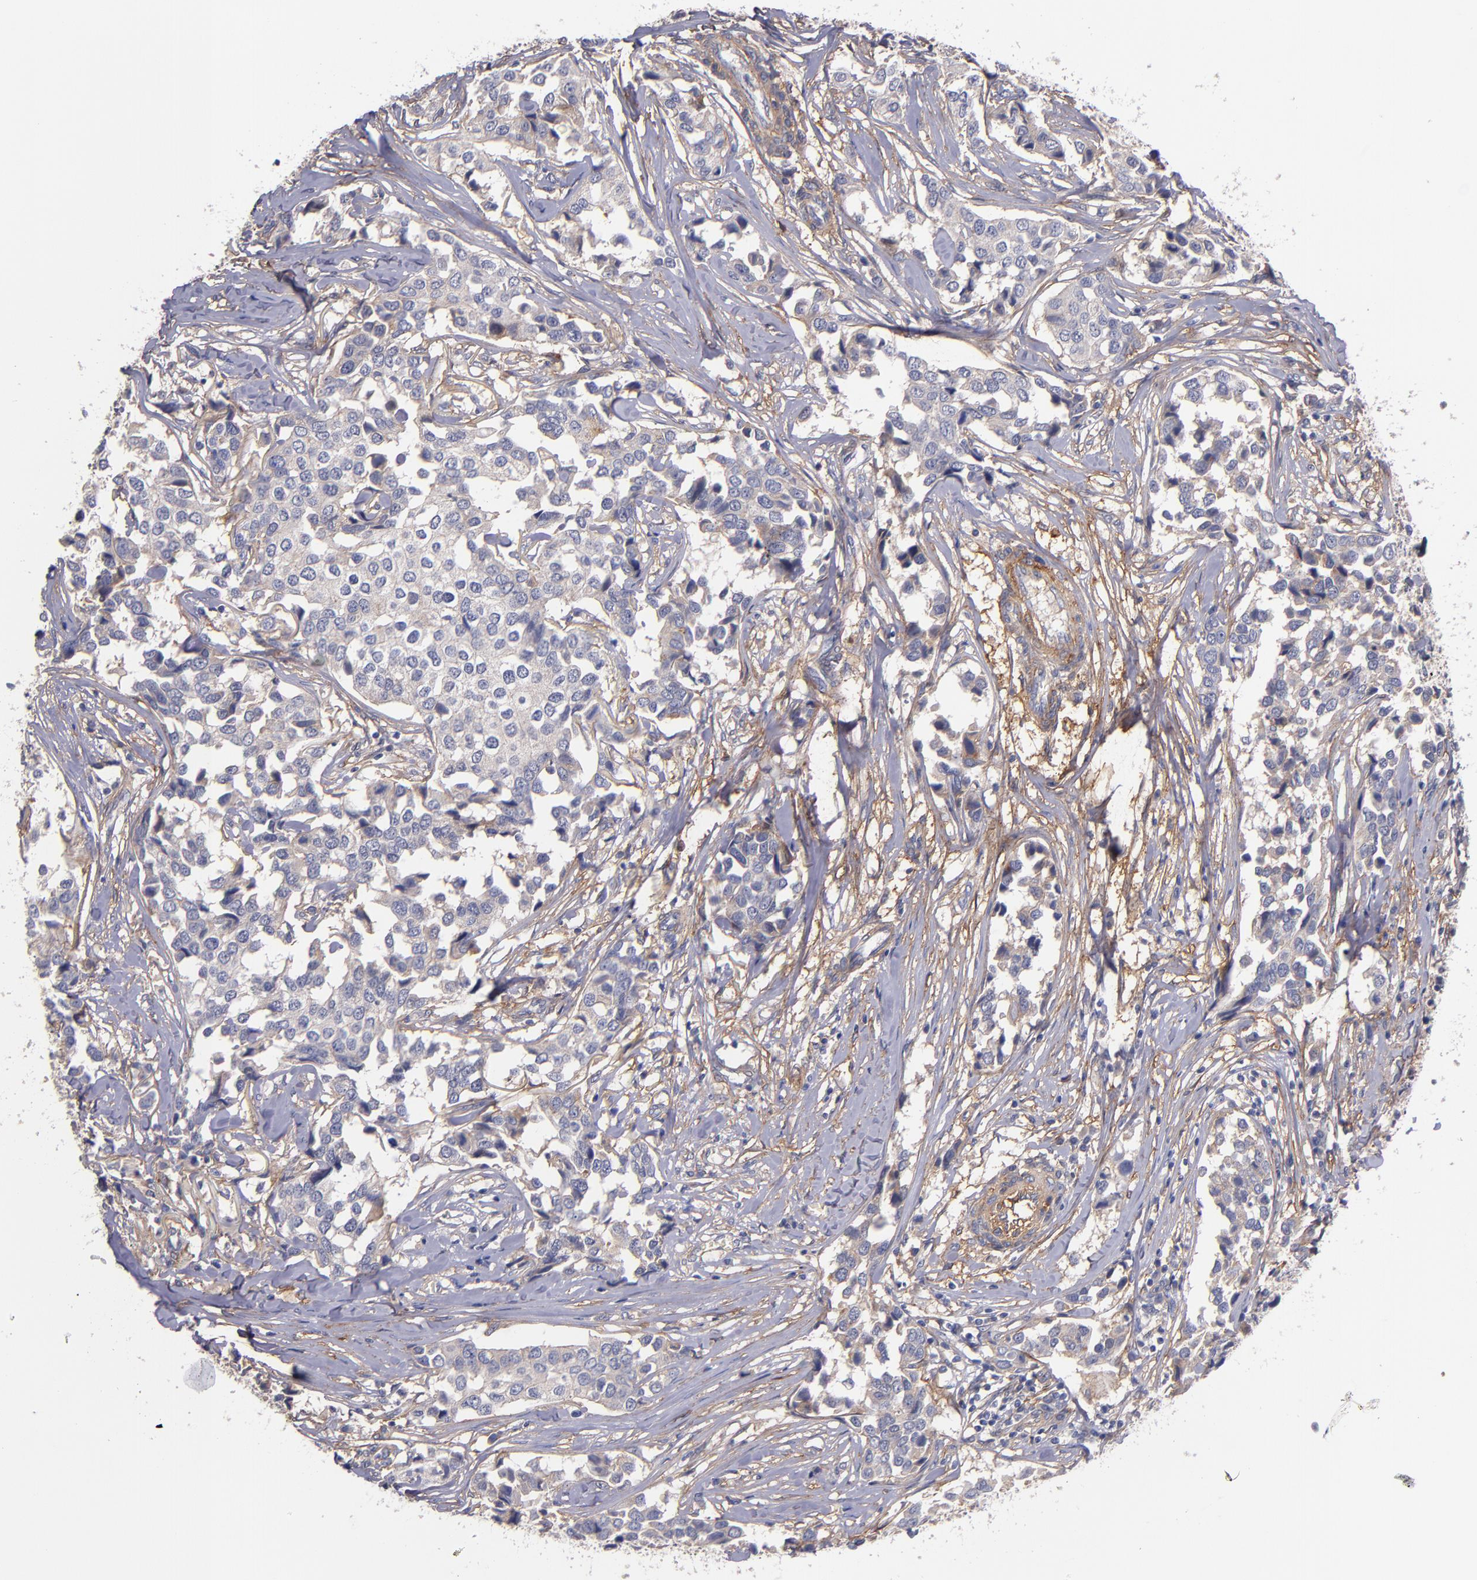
{"staining": {"intensity": "negative", "quantity": "none", "location": "none"}, "tissue": "breast cancer", "cell_type": "Tumor cells", "image_type": "cancer", "snomed": [{"axis": "morphology", "description": "Duct carcinoma"}, {"axis": "topography", "description": "Breast"}], "caption": "Immunohistochemistry (IHC) histopathology image of neoplastic tissue: human breast cancer stained with DAB (3,3'-diaminobenzidine) reveals no significant protein staining in tumor cells.", "gene": "PLSCR4", "patient": {"sex": "female", "age": 80}}